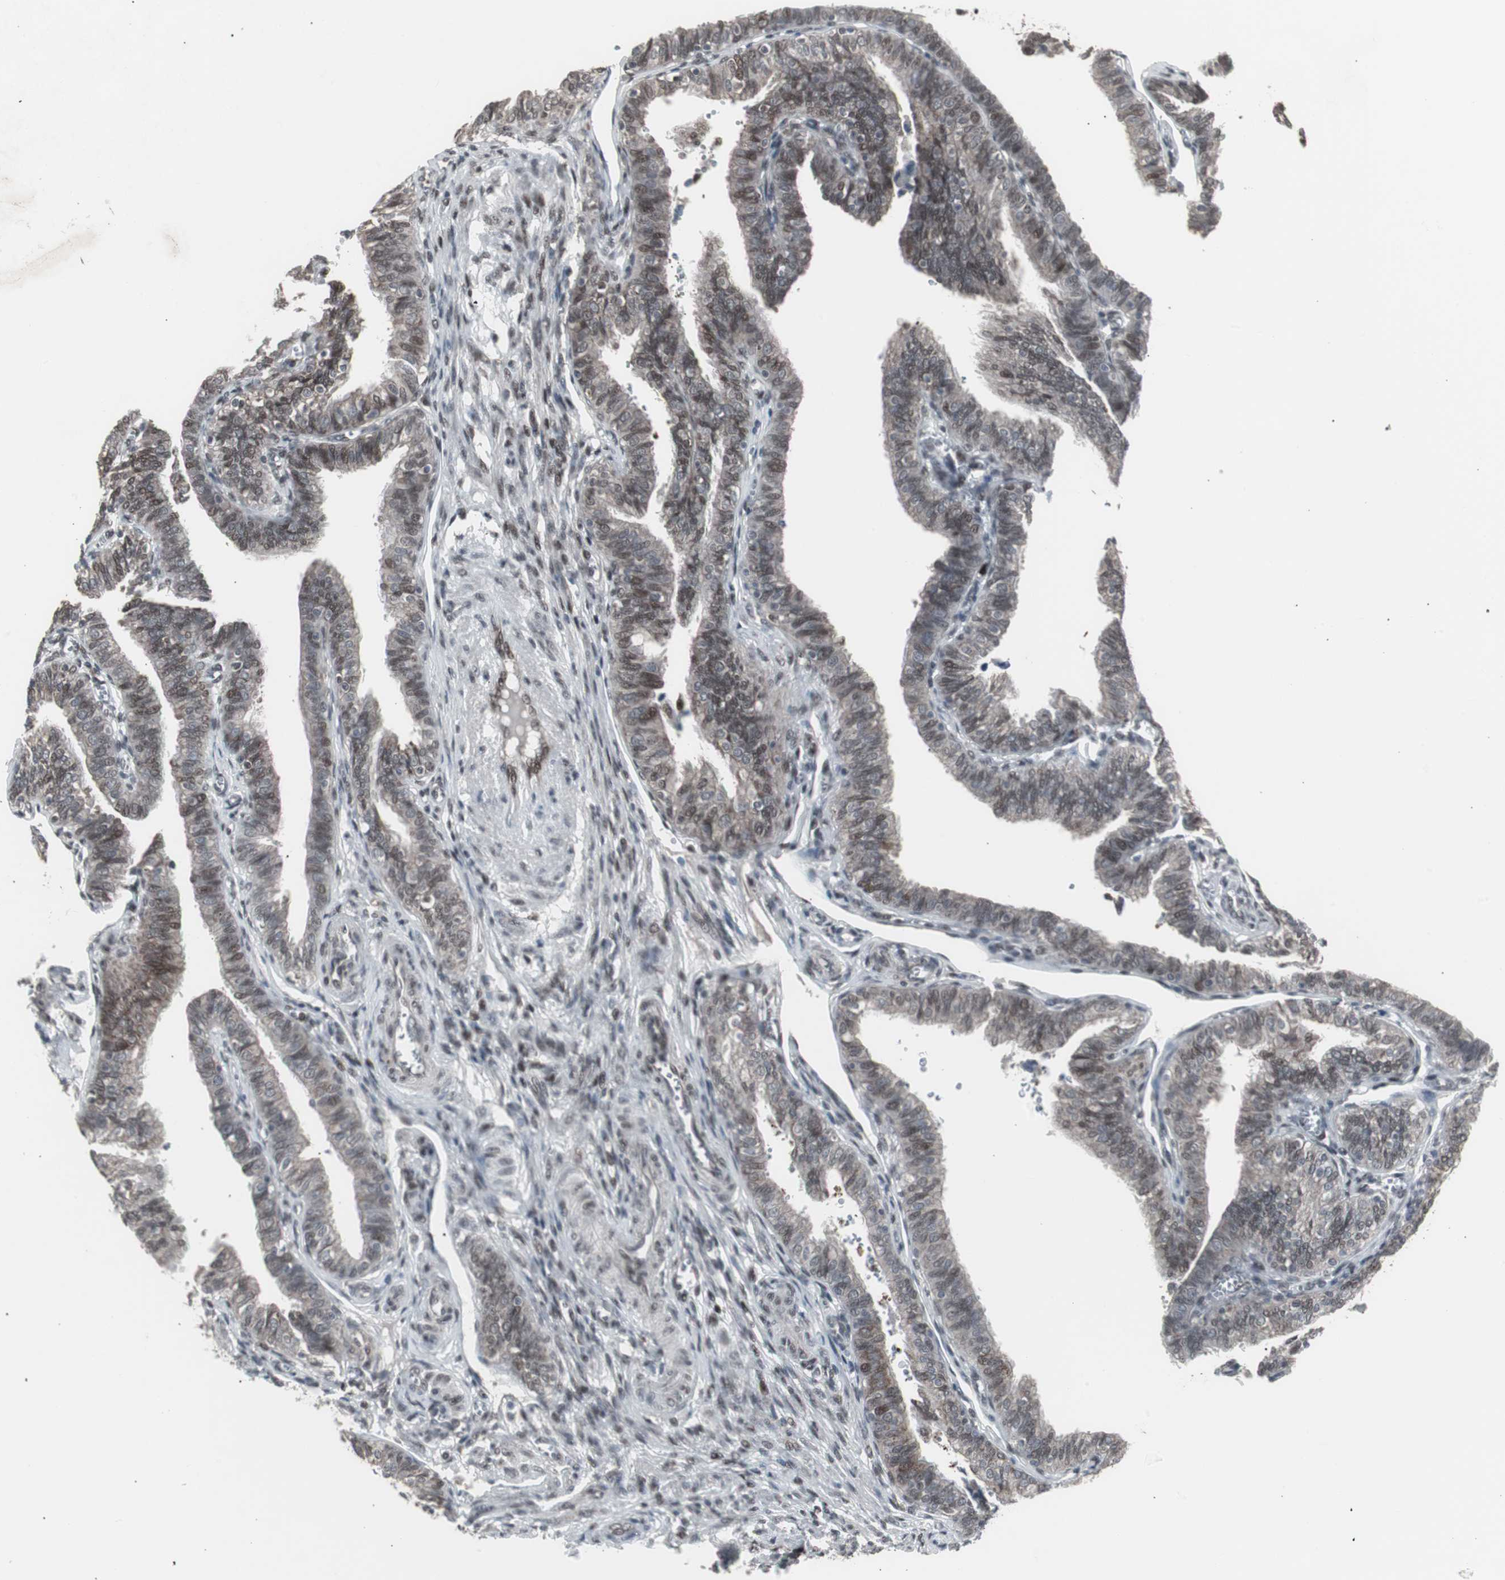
{"staining": {"intensity": "weak", "quantity": ">75%", "location": "nuclear"}, "tissue": "fallopian tube", "cell_type": "Glandular cells", "image_type": "normal", "snomed": [{"axis": "morphology", "description": "Normal tissue, NOS"}, {"axis": "topography", "description": "Fallopian tube"}], "caption": "An image of fallopian tube stained for a protein displays weak nuclear brown staining in glandular cells. Nuclei are stained in blue.", "gene": "RXRA", "patient": {"sex": "female", "age": 46}}